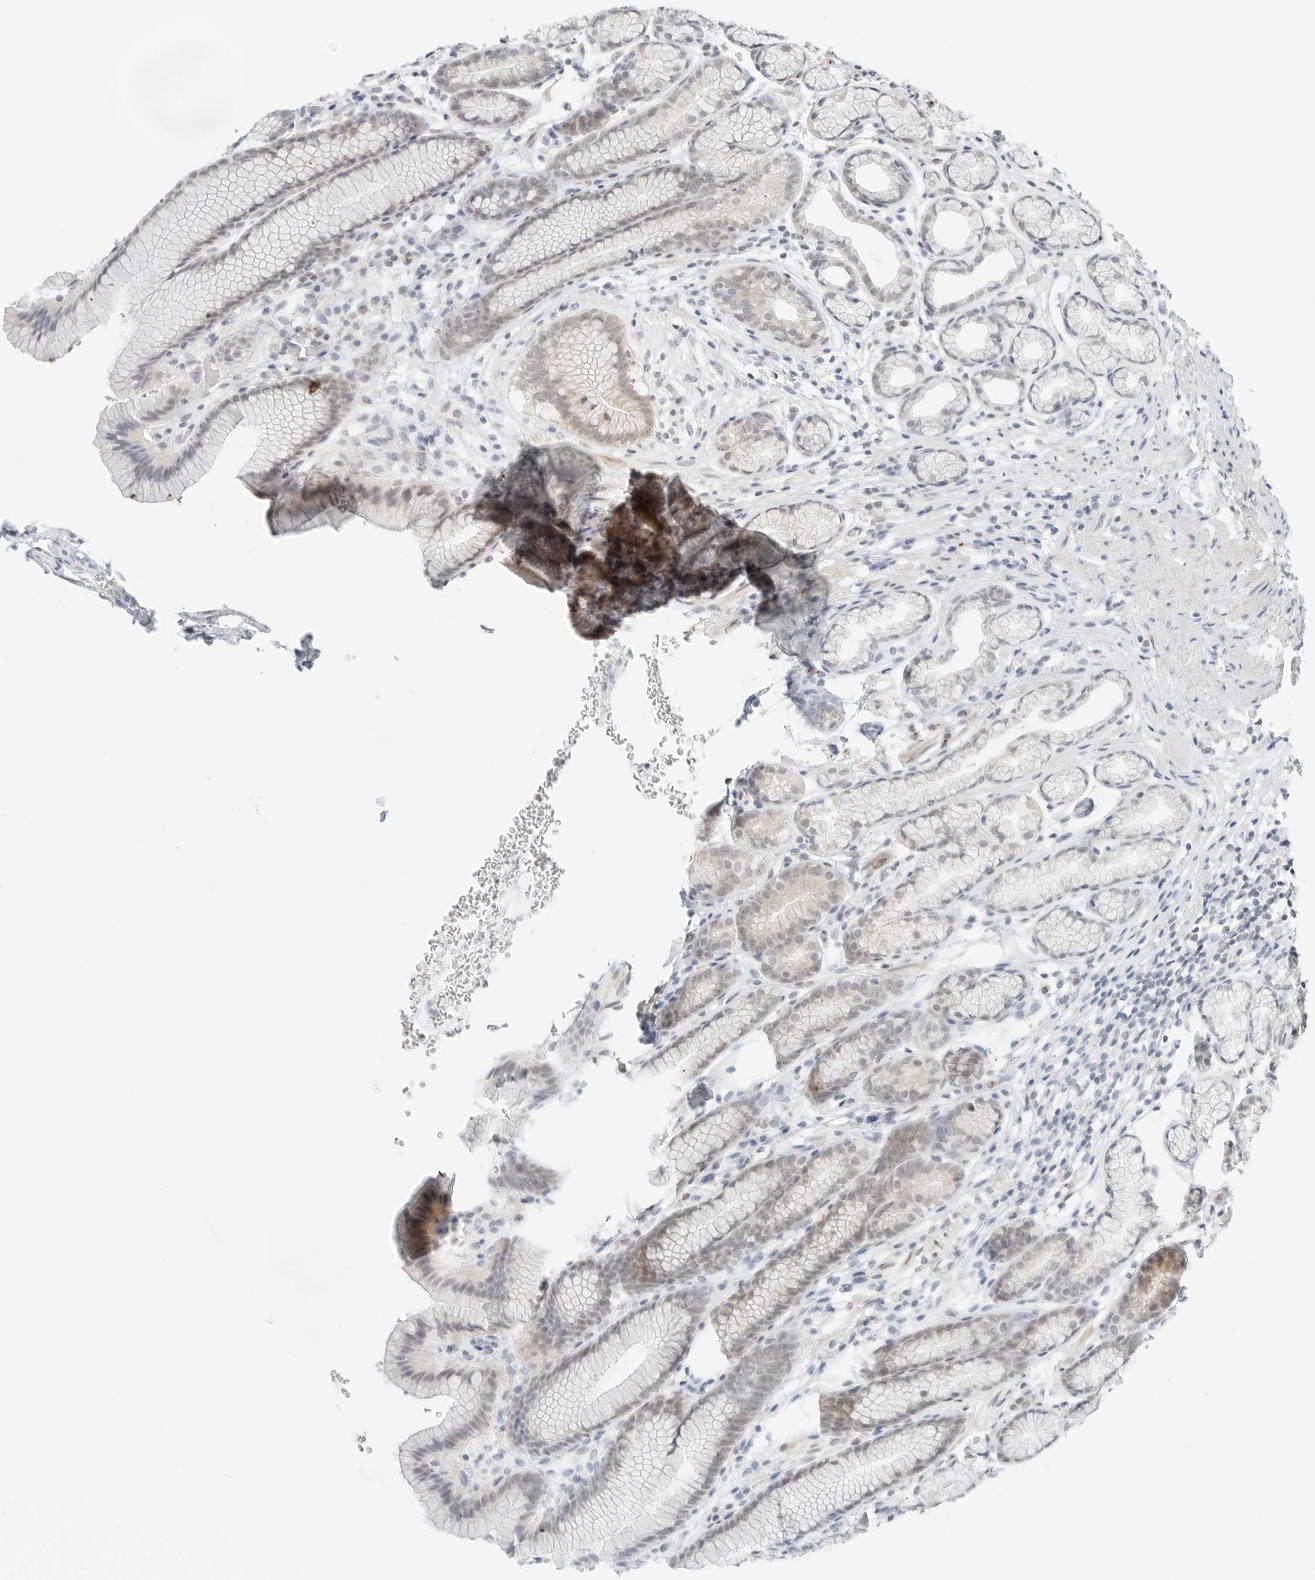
{"staining": {"intensity": "weak", "quantity": "<25%", "location": "cytoplasmic/membranous,nuclear"}, "tissue": "stomach", "cell_type": "Glandular cells", "image_type": "normal", "snomed": [{"axis": "morphology", "description": "Normal tissue, NOS"}, {"axis": "topography", "description": "Stomach"}], "caption": "IHC of unremarkable stomach shows no expression in glandular cells.", "gene": "CCSAP", "patient": {"sex": "male", "age": 42}}